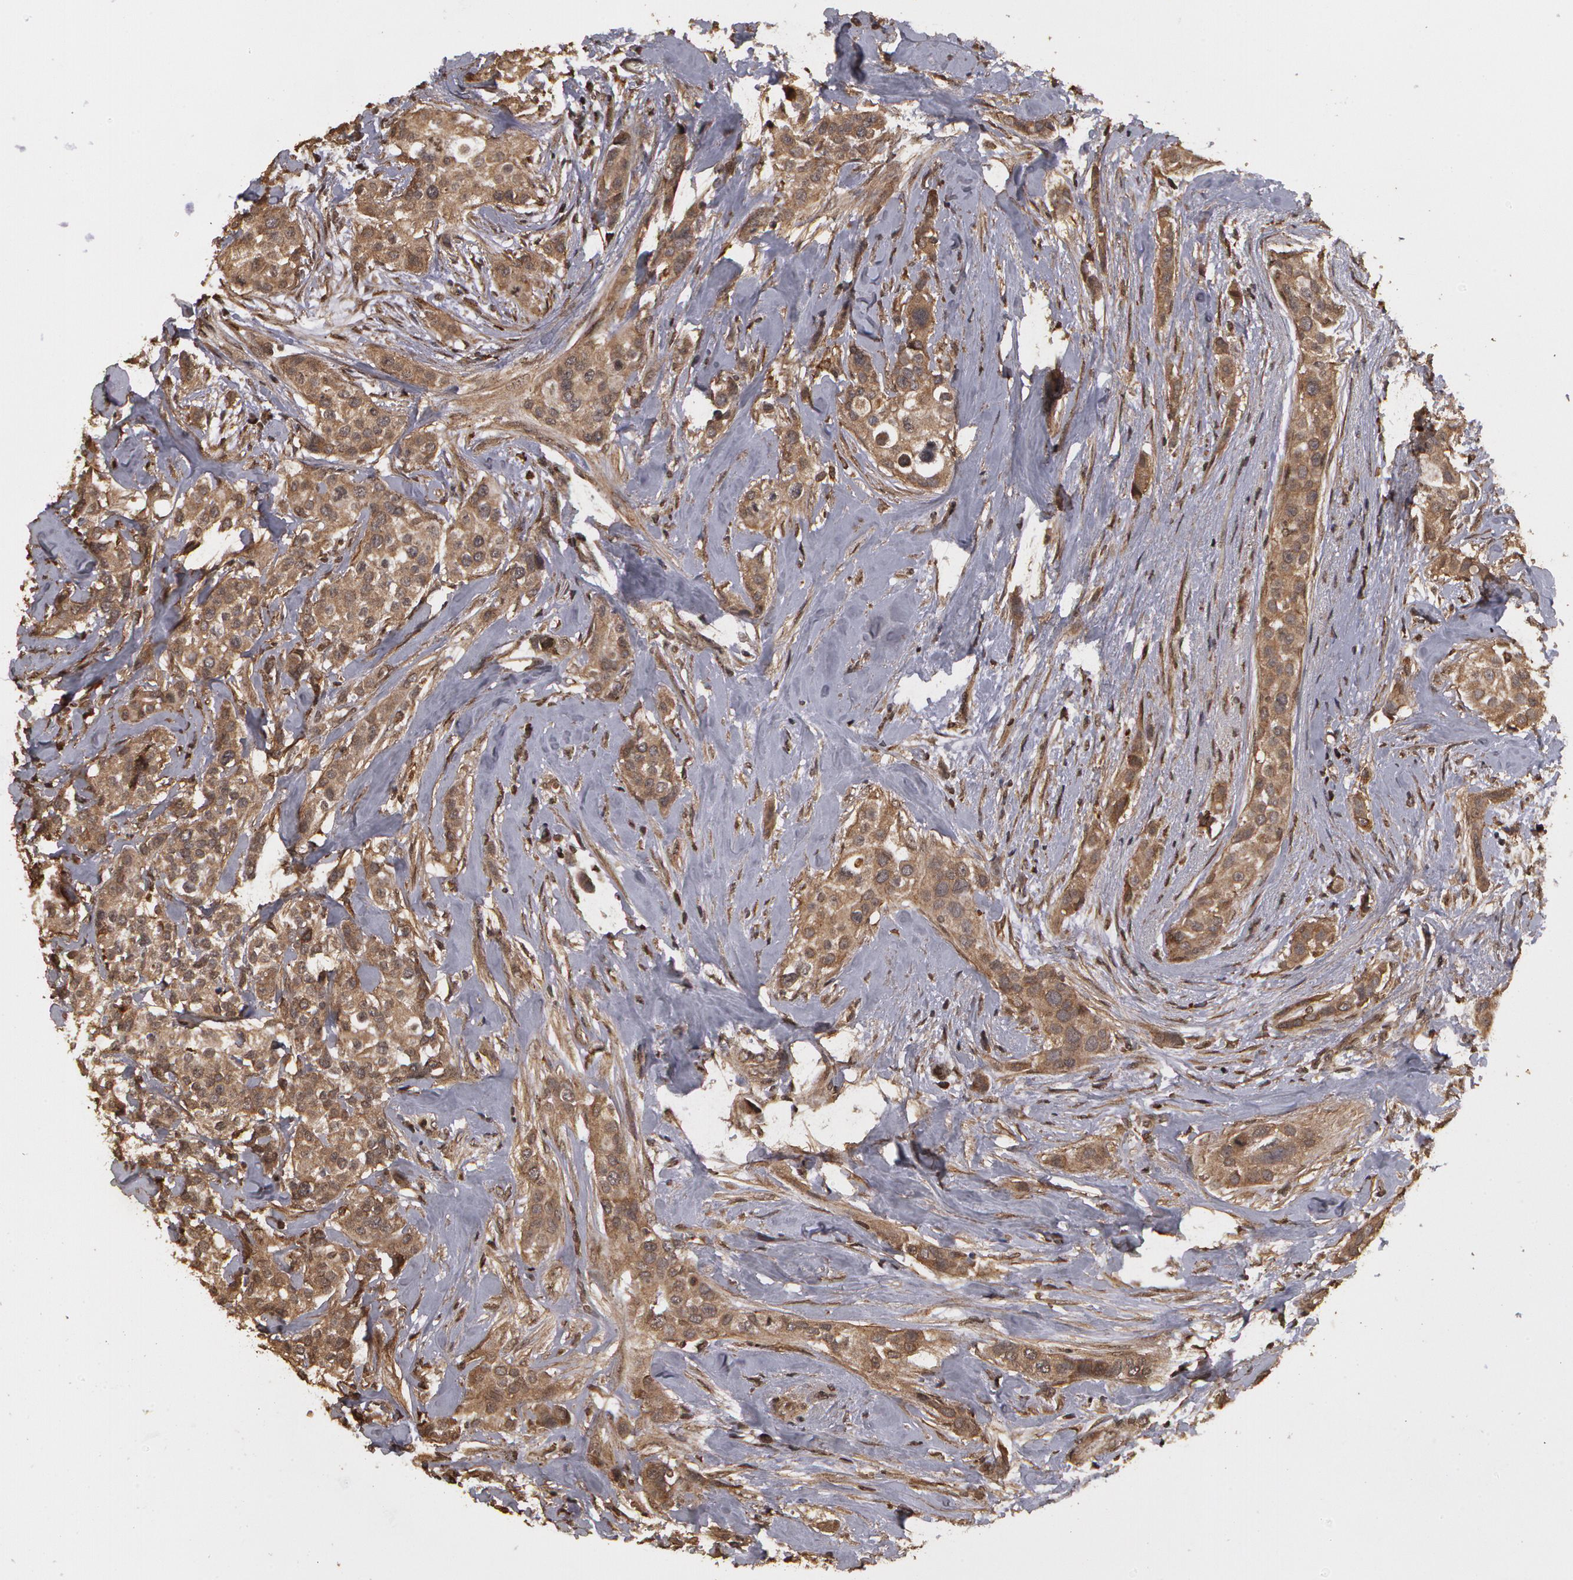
{"staining": {"intensity": "weak", "quantity": ">75%", "location": "cytoplasmic/membranous"}, "tissue": "breast cancer", "cell_type": "Tumor cells", "image_type": "cancer", "snomed": [{"axis": "morphology", "description": "Duct carcinoma"}, {"axis": "topography", "description": "Breast"}], "caption": "The micrograph shows staining of infiltrating ductal carcinoma (breast), revealing weak cytoplasmic/membranous protein positivity (brown color) within tumor cells.", "gene": "CALR", "patient": {"sex": "female", "age": 45}}